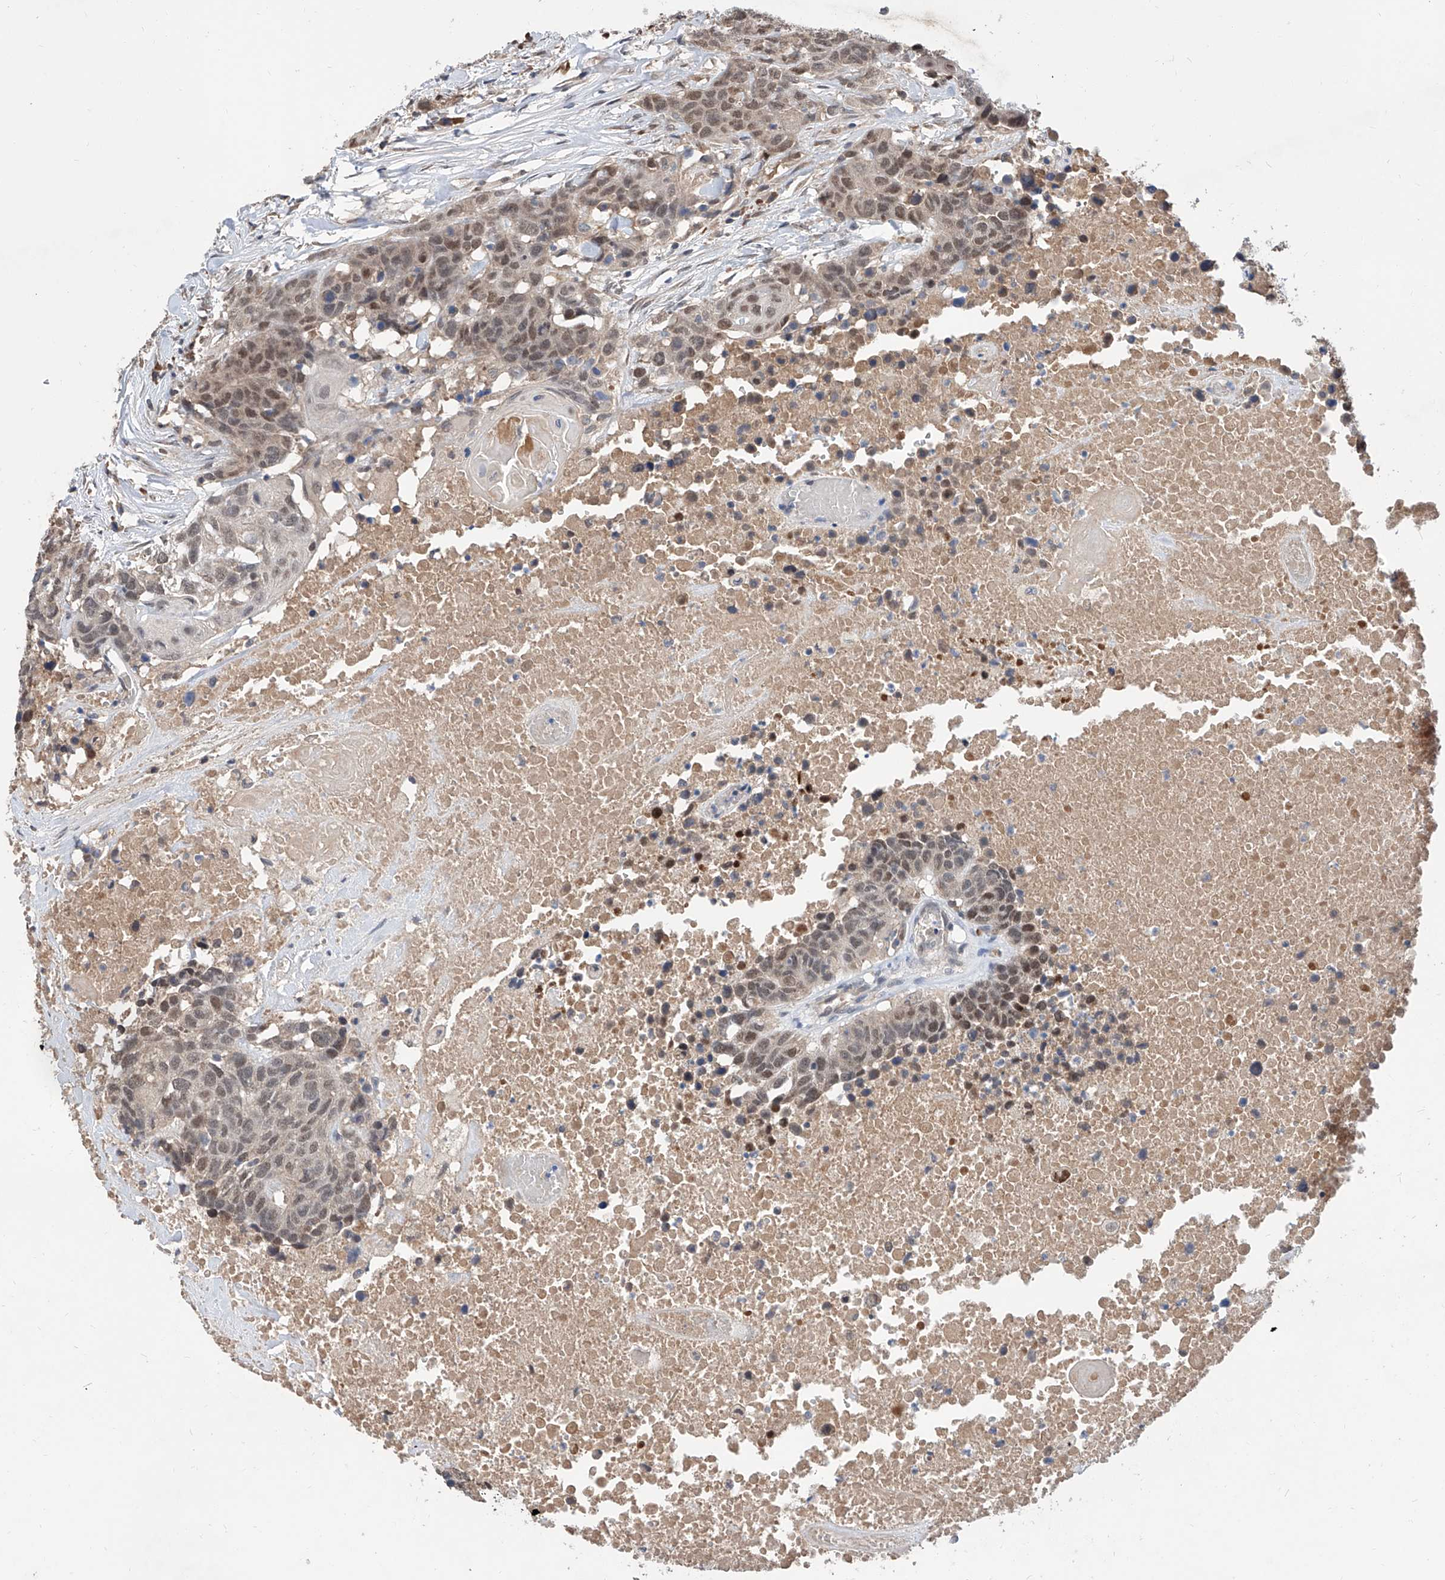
{"staining": {"intensity": "weak", "quantity": "25%-75%", "location": "nuclear"}, "tissue": "head and neck cancer", "cell_type": "Tumor cells", "image_type": "cancer", "snomed": [{"axis": "morphology", "description": "Squamous cell carcinoma, NOS"}, {"axis": "topography", "description": "Head-Neck"}], "caption": "Immunohistochemical staining of human head and neck squamous cell carcinoma exhibits low levels of weak nuclear protein staining in approximately 25%-75% of tumor cells.", "gene": "CARMIL3", "patient": {"sex": "male", "age": 66}}